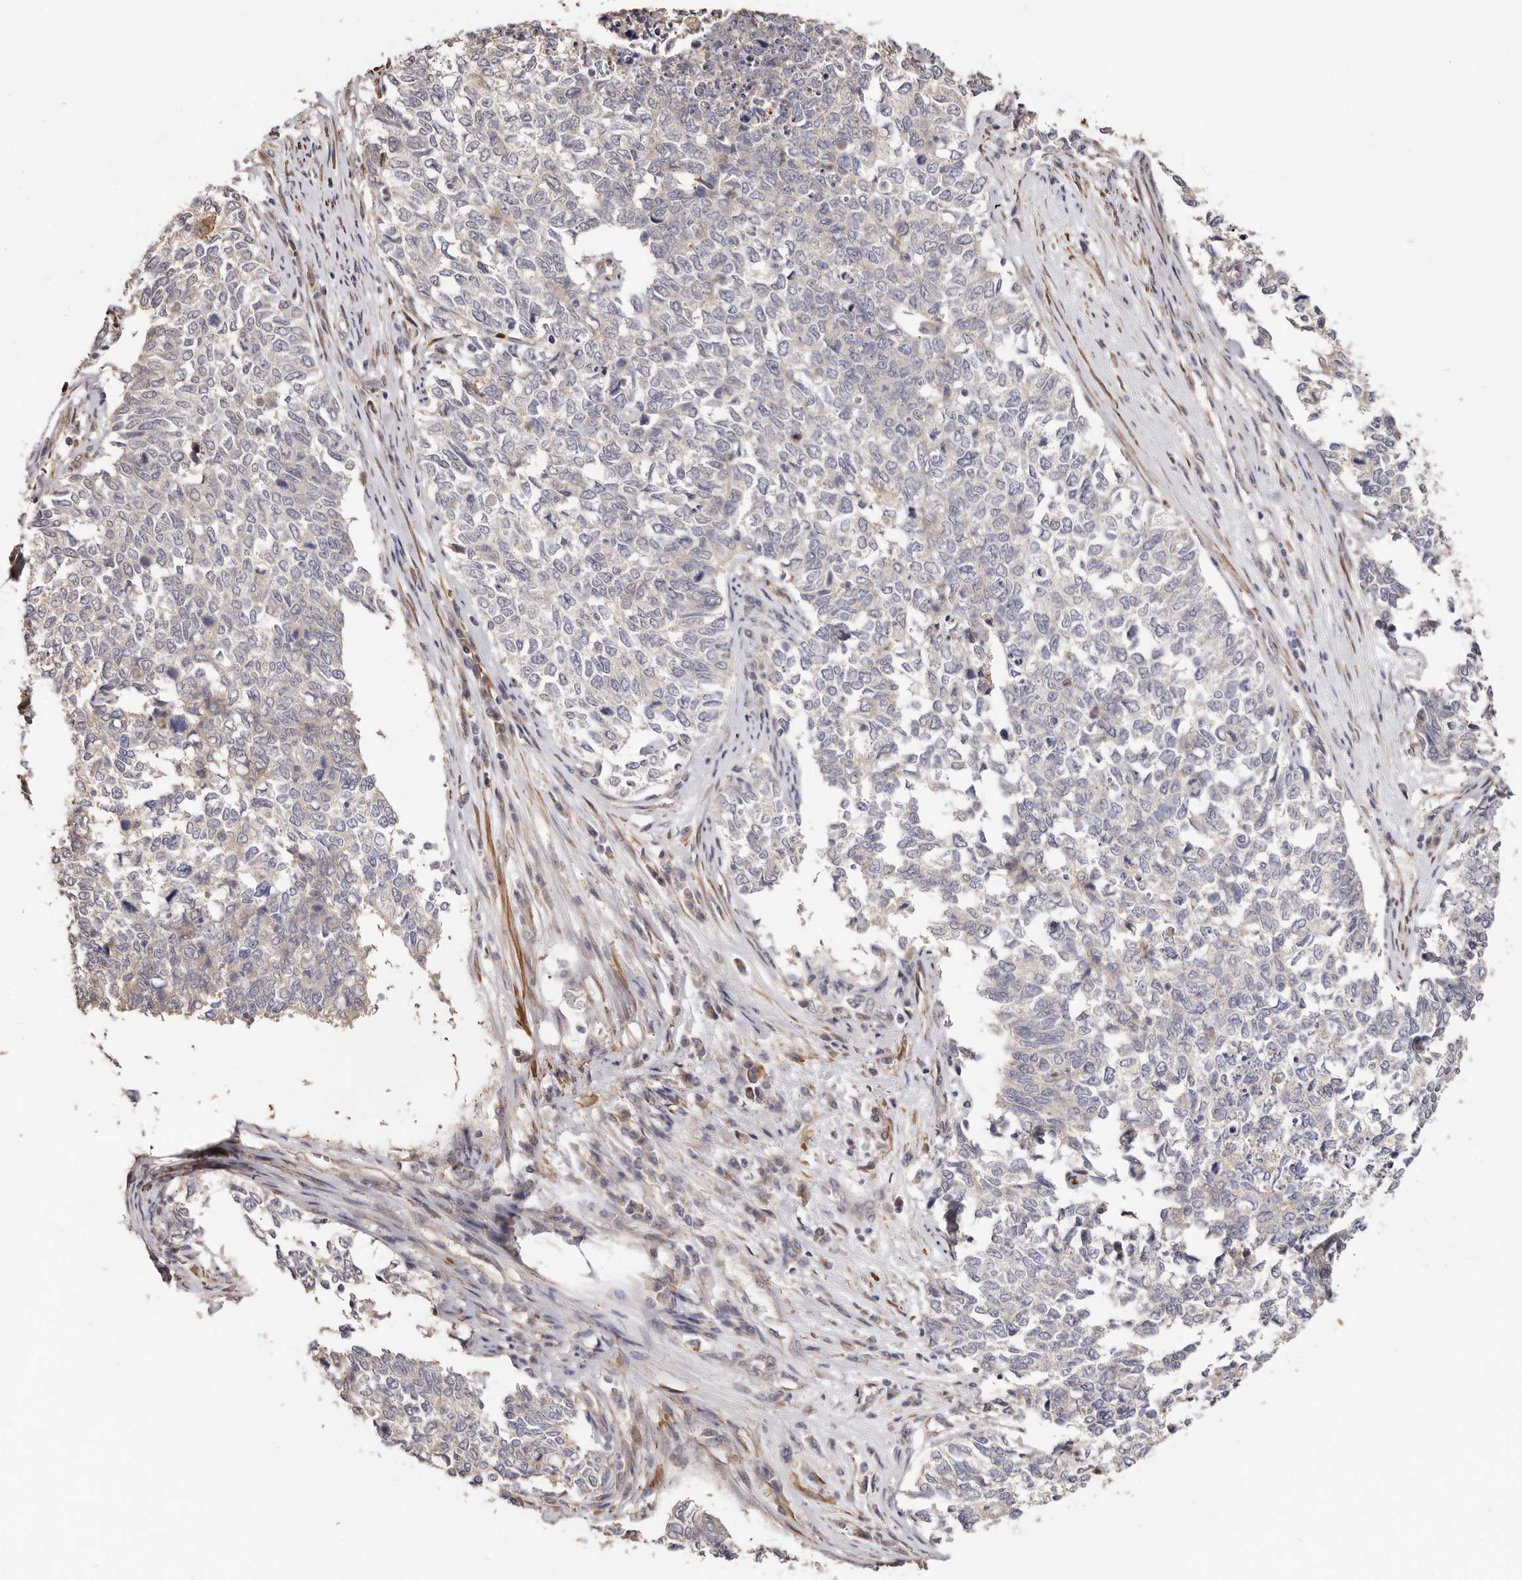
{"staining": {"intensity": "negative", "quantity": "none", "location": "none"}, "tissue": "cervical cancer", "cell_type": "Tumor cells", "image_type": "cancer", "snomed": [{"axis": "morphology", "description": "Squamous cell carcinoma, NOS"}, {"axis": "topography", "description": "Cervix"}], "caption": "IHC of human cervical squamous cell carcinoma demonstrates no staining in tumor cells.", "gene": "TRIP13", "patient": {"sex": "female", "age": 63}}